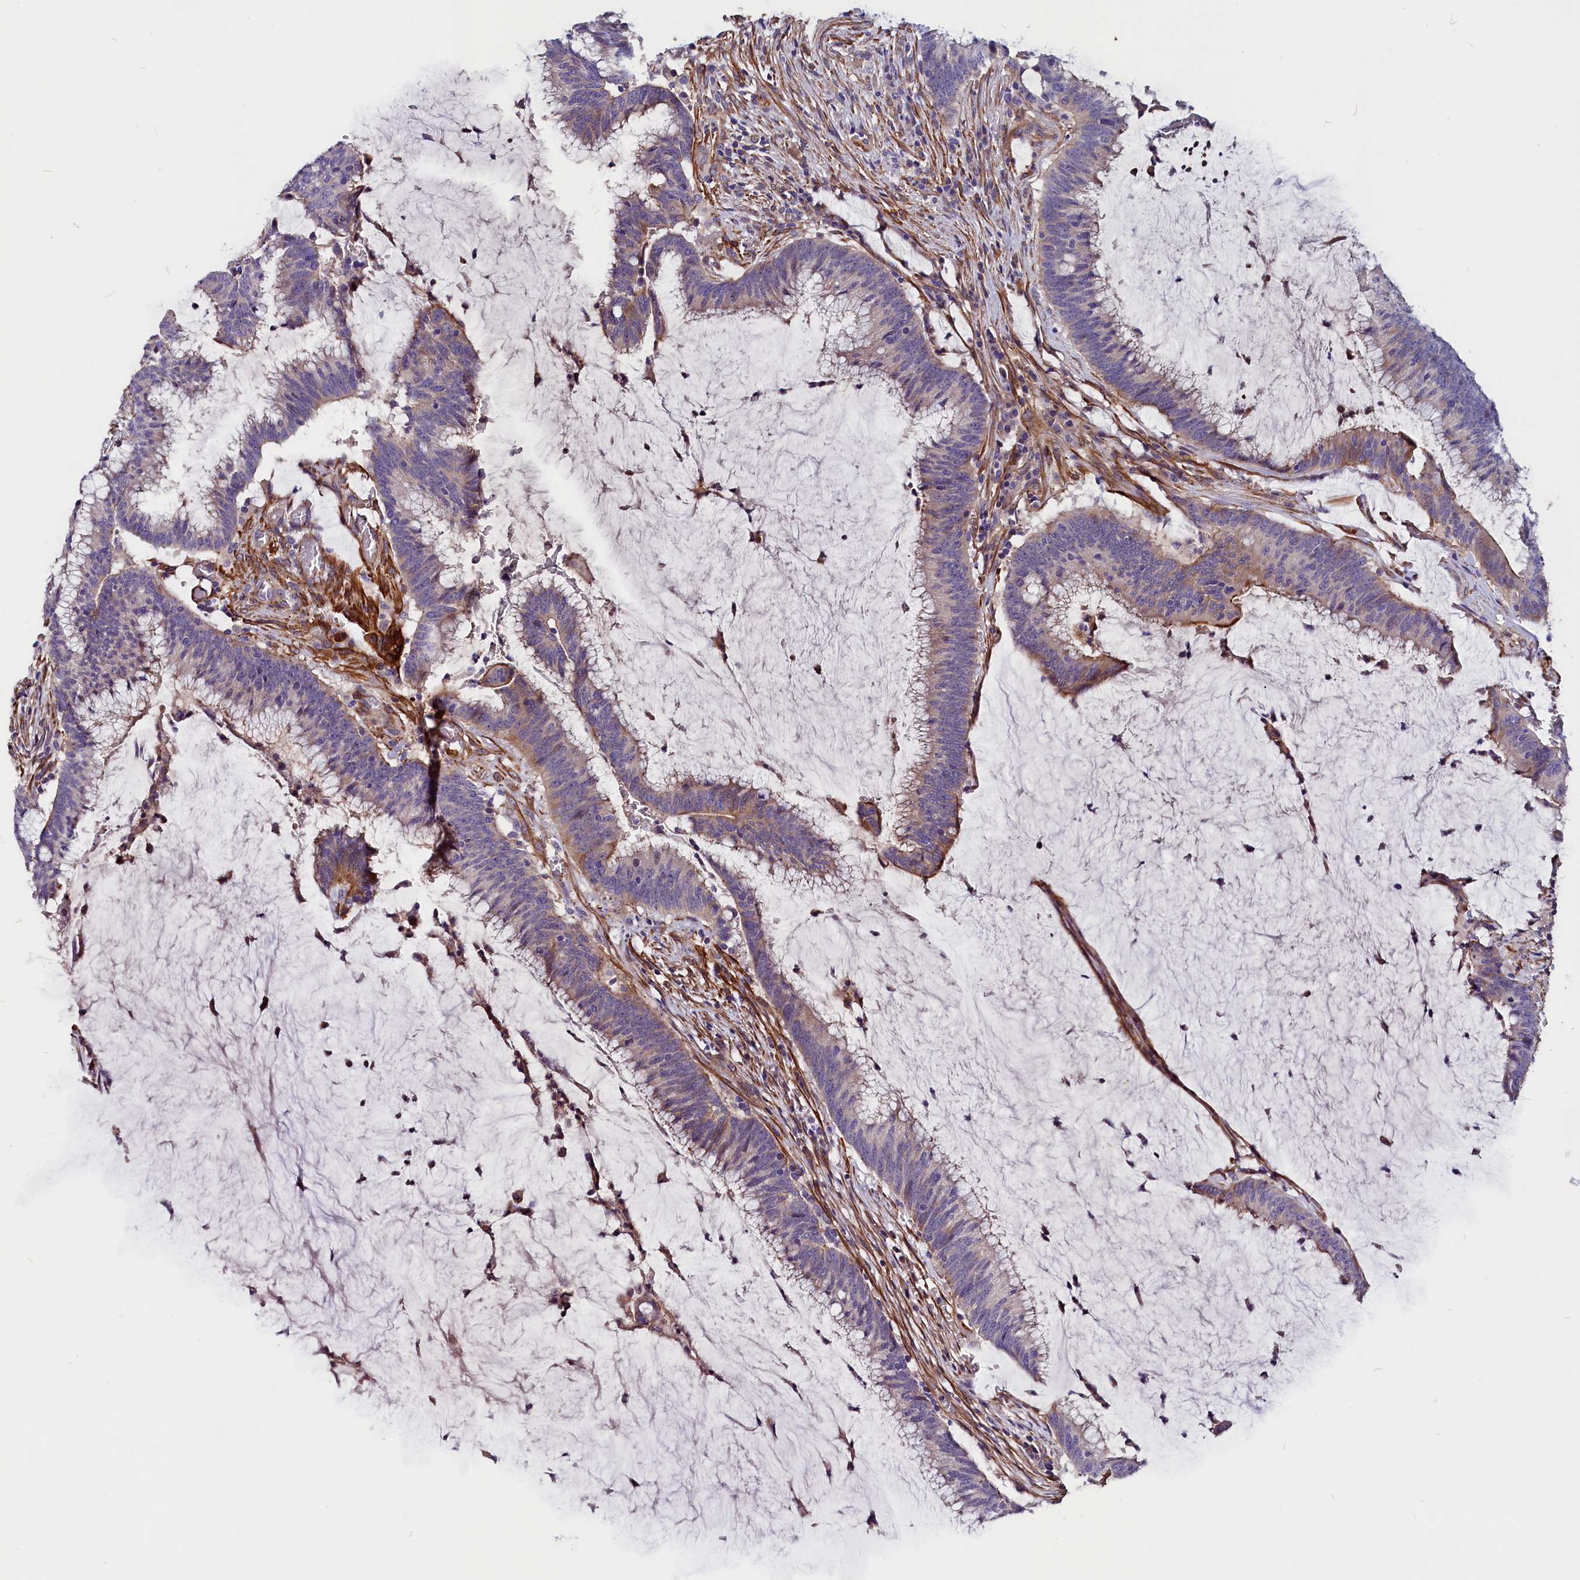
{"staining": {"intensity": "weak", "quantity": "<25%", "location": "cytoplasmic/membranous"}, "tissue": "colorectal cancer", "cell_type": "Tumor cells", "image_type": "cancer", "snomed": [{"axis": "morphology", "description": "Adenocarcinoma, NOS"}, {"axis": "topography", "description": "Rectum"}], "caption": "Protein analysis of colorectal adenocarcinoma shows no significant positivity in tumor cells. Nuclei are stained in blue.", "gene": "ZNF749", "patient": {"sex": "female", "age": 77}}